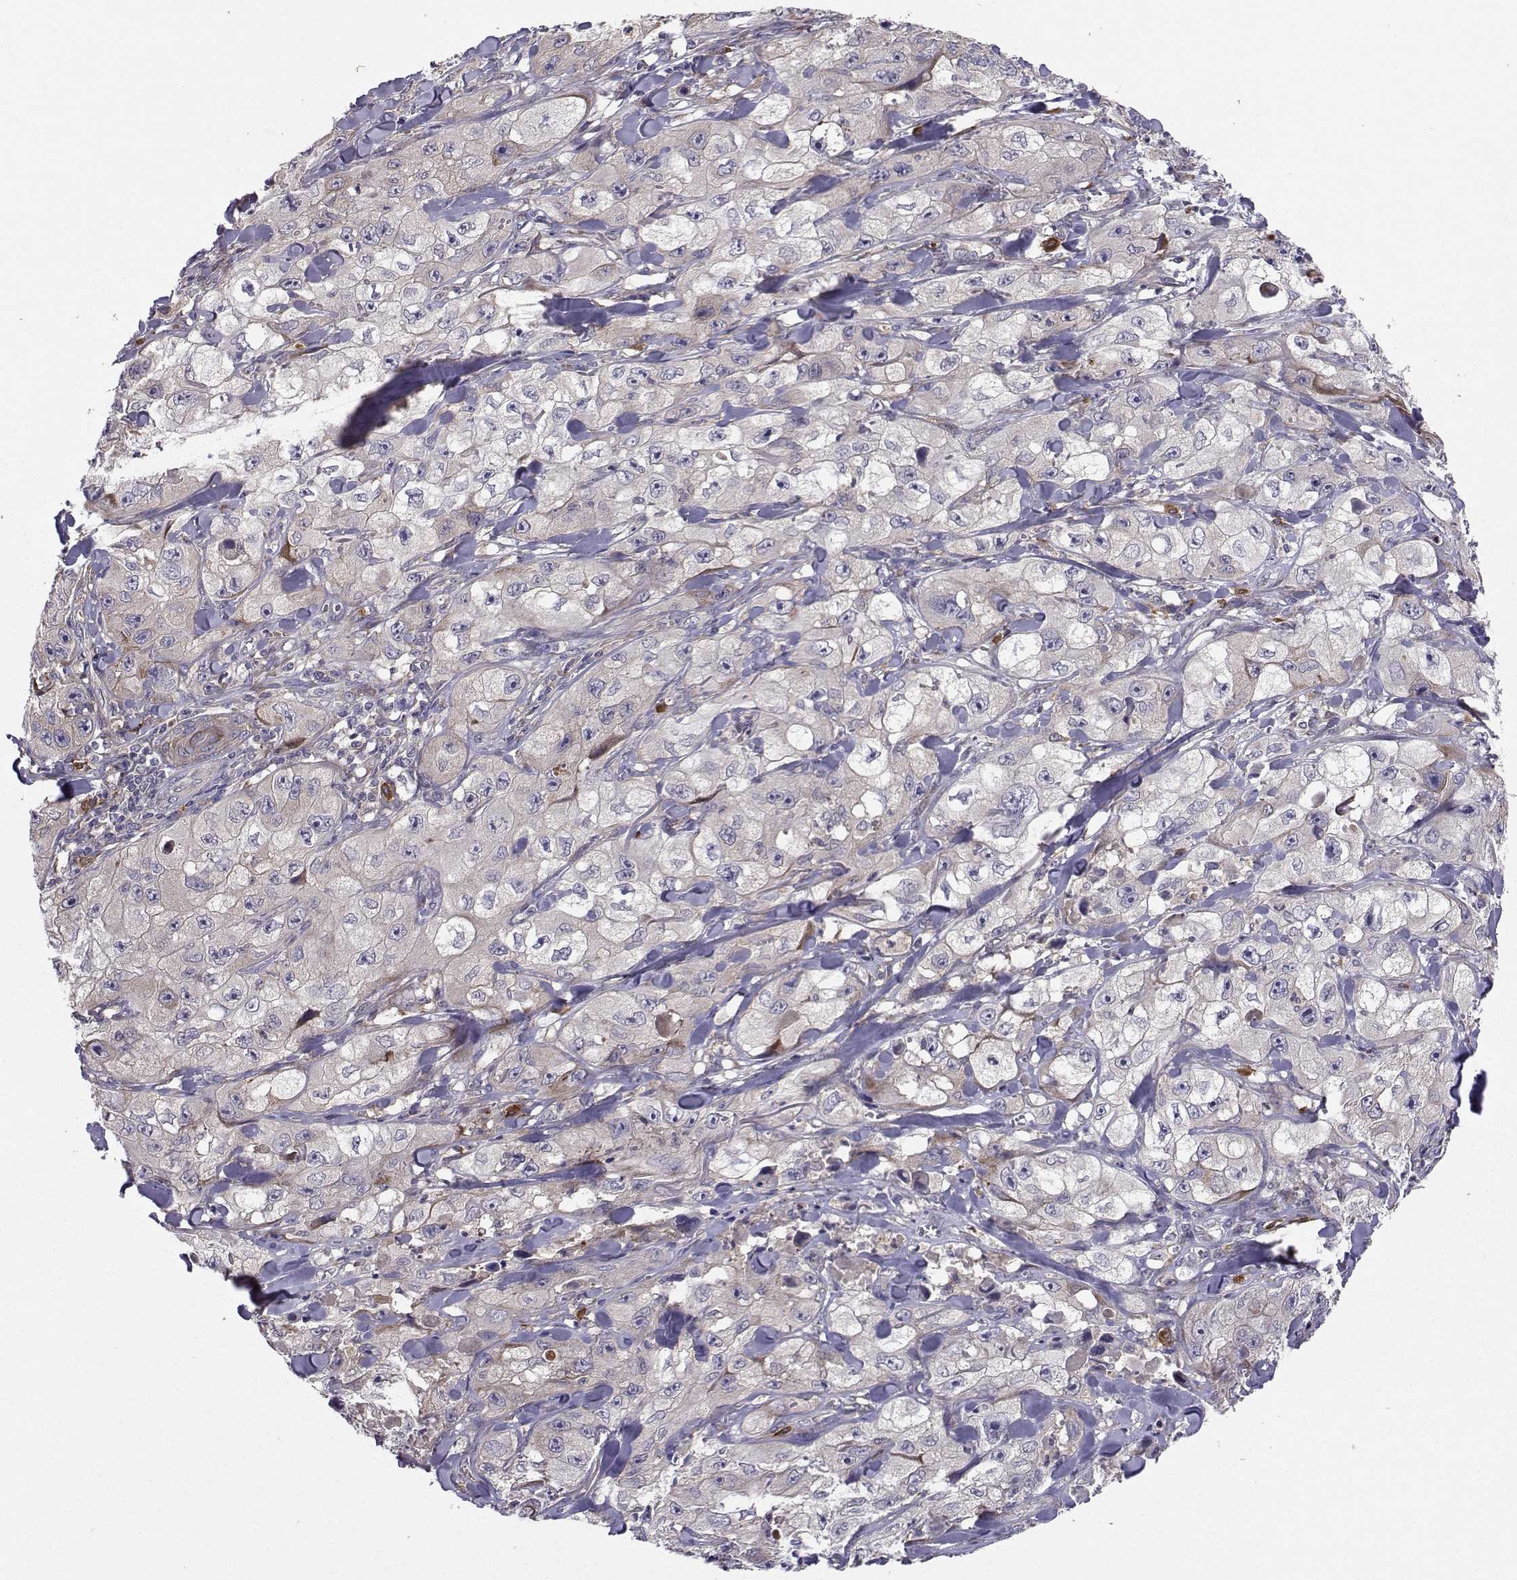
{"staining": {"intensity": "moderate", "quantity": "<25%", "location": "cytoplasmic/membranous"}, "tissue": "skin cancer", "cell_type": "Tumor cells", "image_type": "cancer", "snomed": [{"axis": "morphology", "description": "Squamous cell carcinoma, NOS"}, {"axis": "topography", "description": "Skin"}, {"axis": "topography", "description": "Subcutis"}], "caption": "This micrograph exhibits squamous cell carcinoma (skin) stained with immunohistochemistry to label a protein in brown. The cytoplasmic/membranous of tumor cells show moderate positivity for the protein. Nuclei are counter-stained blue.", "gene": "STXBP5", "patient": {"sex": "male", "age": 73}}